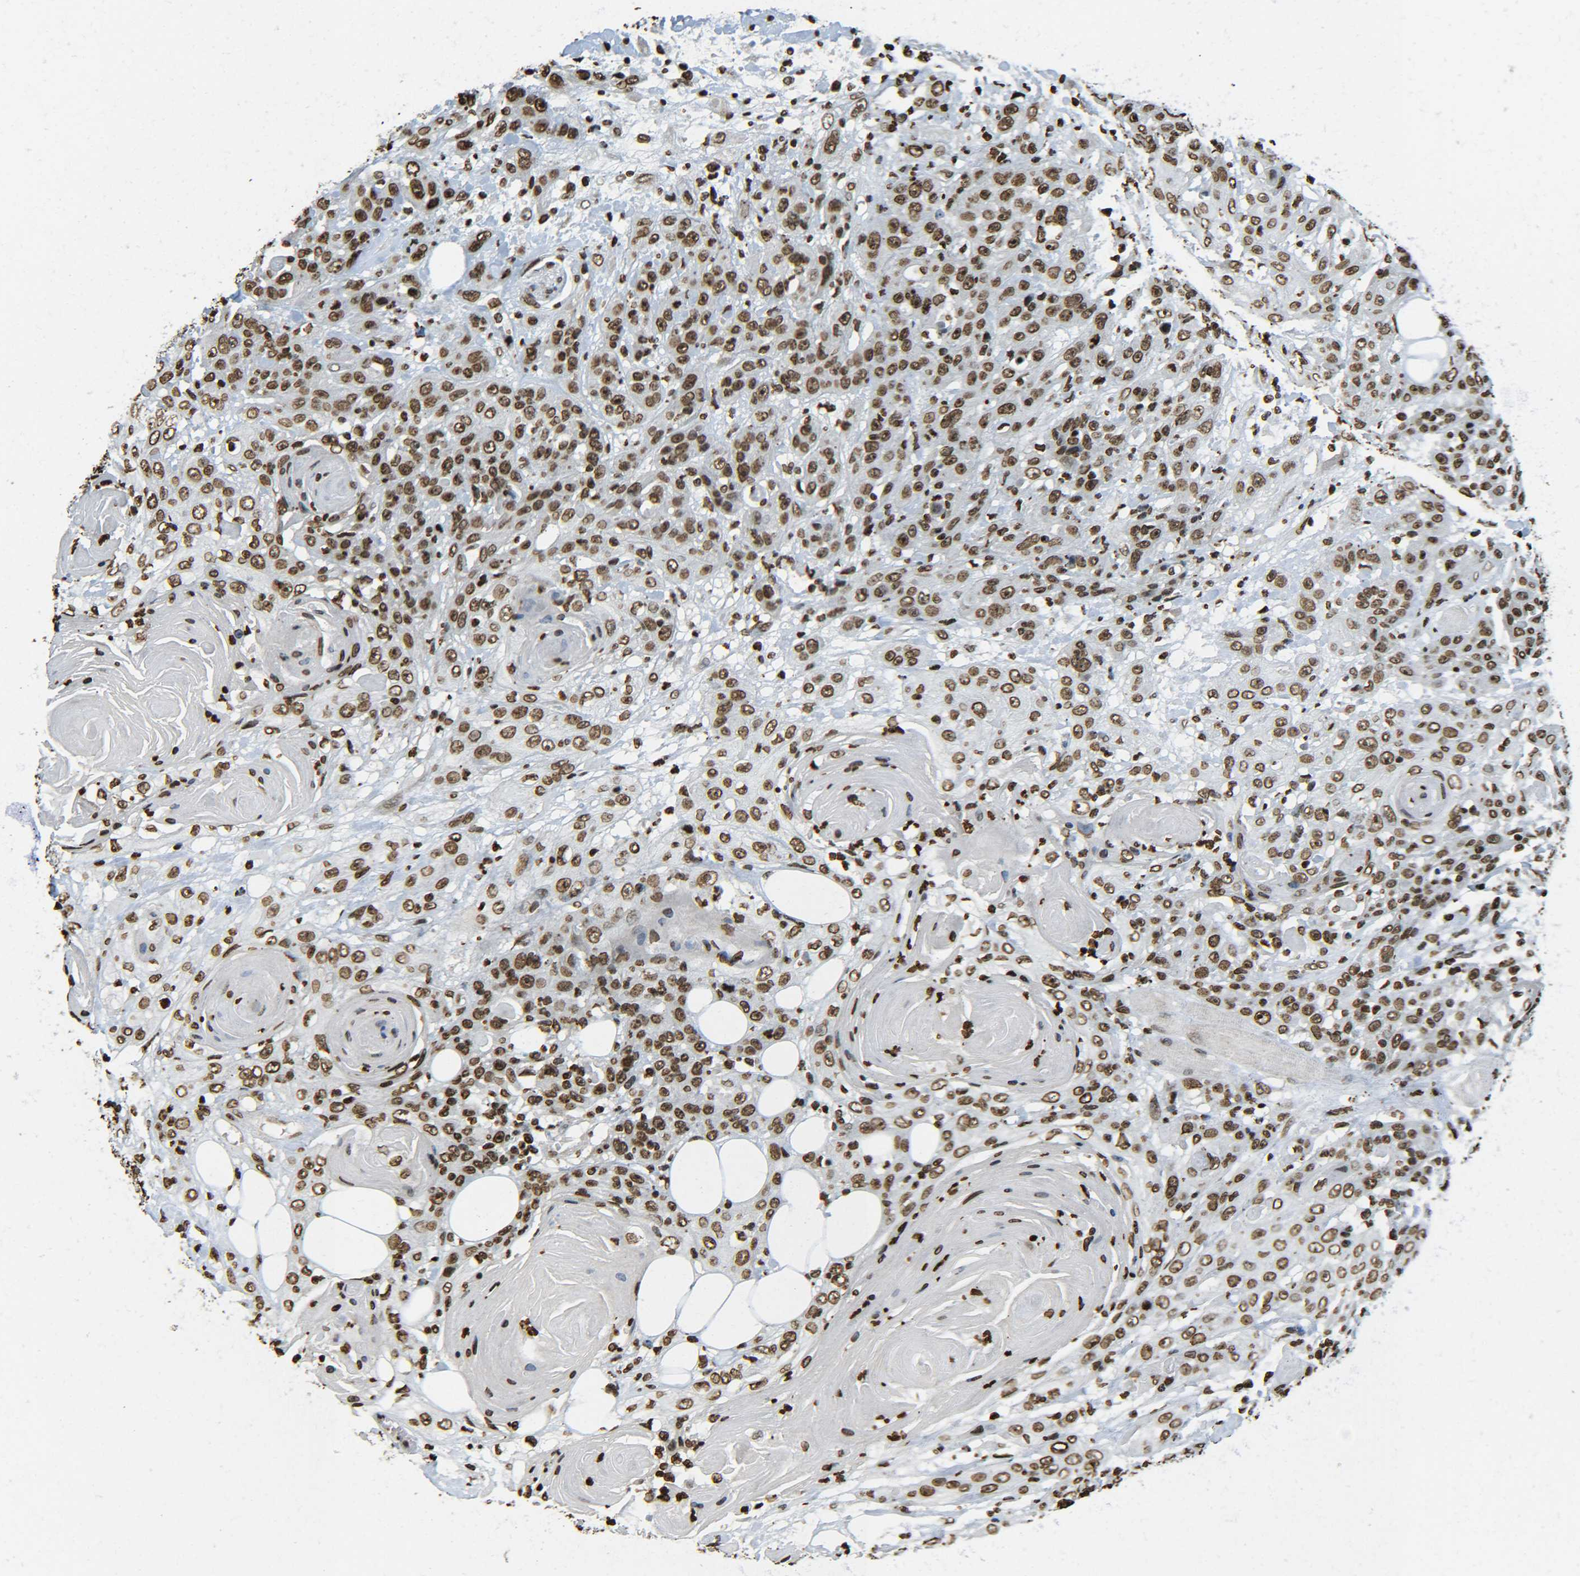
{"staining": {"intensity": "moderate", "quantity": ">75%", "location": "nuclear"}, "tissue": "head and neck cancer", "cell_type": "Tumor cells", "image_type": "cancer", "snomed": [{"axis": "morphology", "description": "Squamous cell carcinoma, NOS"}, {"axis": "topography", "description": "Head-Neck"}], "caption": "Immunohistochemical staining of human head and neck cancer demonstrates medium levels of moderate nuclear protein staining in approximately >75% of tumor cells. (DAB (3,3'-diaminobenzidine) IHC with brightfield microscopy, high magnification).", "gene": "H4C16", "patient": {"sex": "female", "age": 84}}